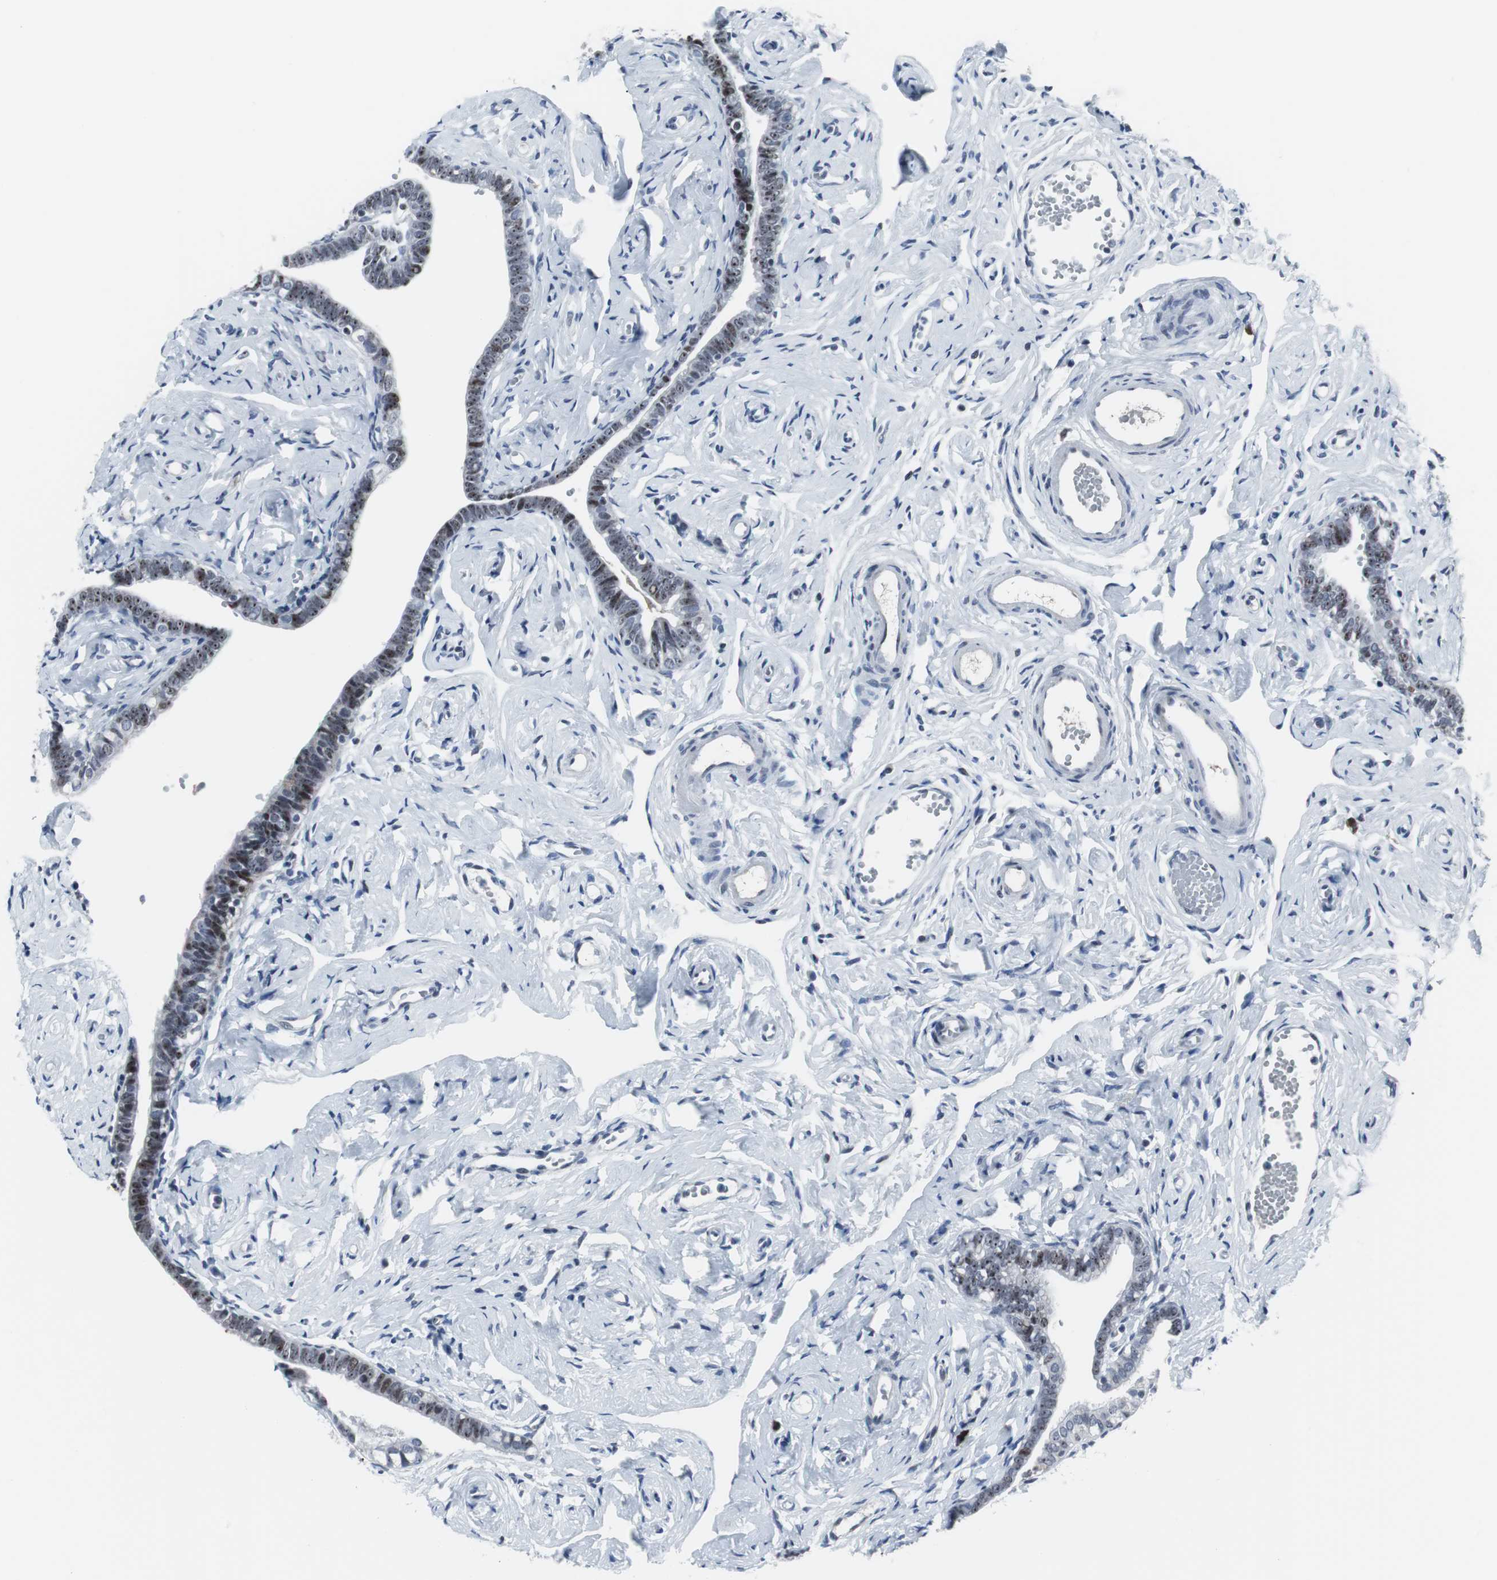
{"staining": {"intensity": "moderate", "quantity": "25%-75%", "location": "nuclear"}, "tissue": "fallopian tube", "cell_type": "Glandular cells", "image_type": "normal", "snomed": [{"axis": "morphology", "description": "Normal tissue, NOS"}, {"axis": "topography", "description": "Fallopian tube"}], "caption": "Immunohistochemical staining of normal human fallopian tube displays 25%-75% levels of moderate nuclear protein expression in about 25%-75% of glandular cells.", "gene": "DOK1", "patient": {"sex": "female", "age": 71}}